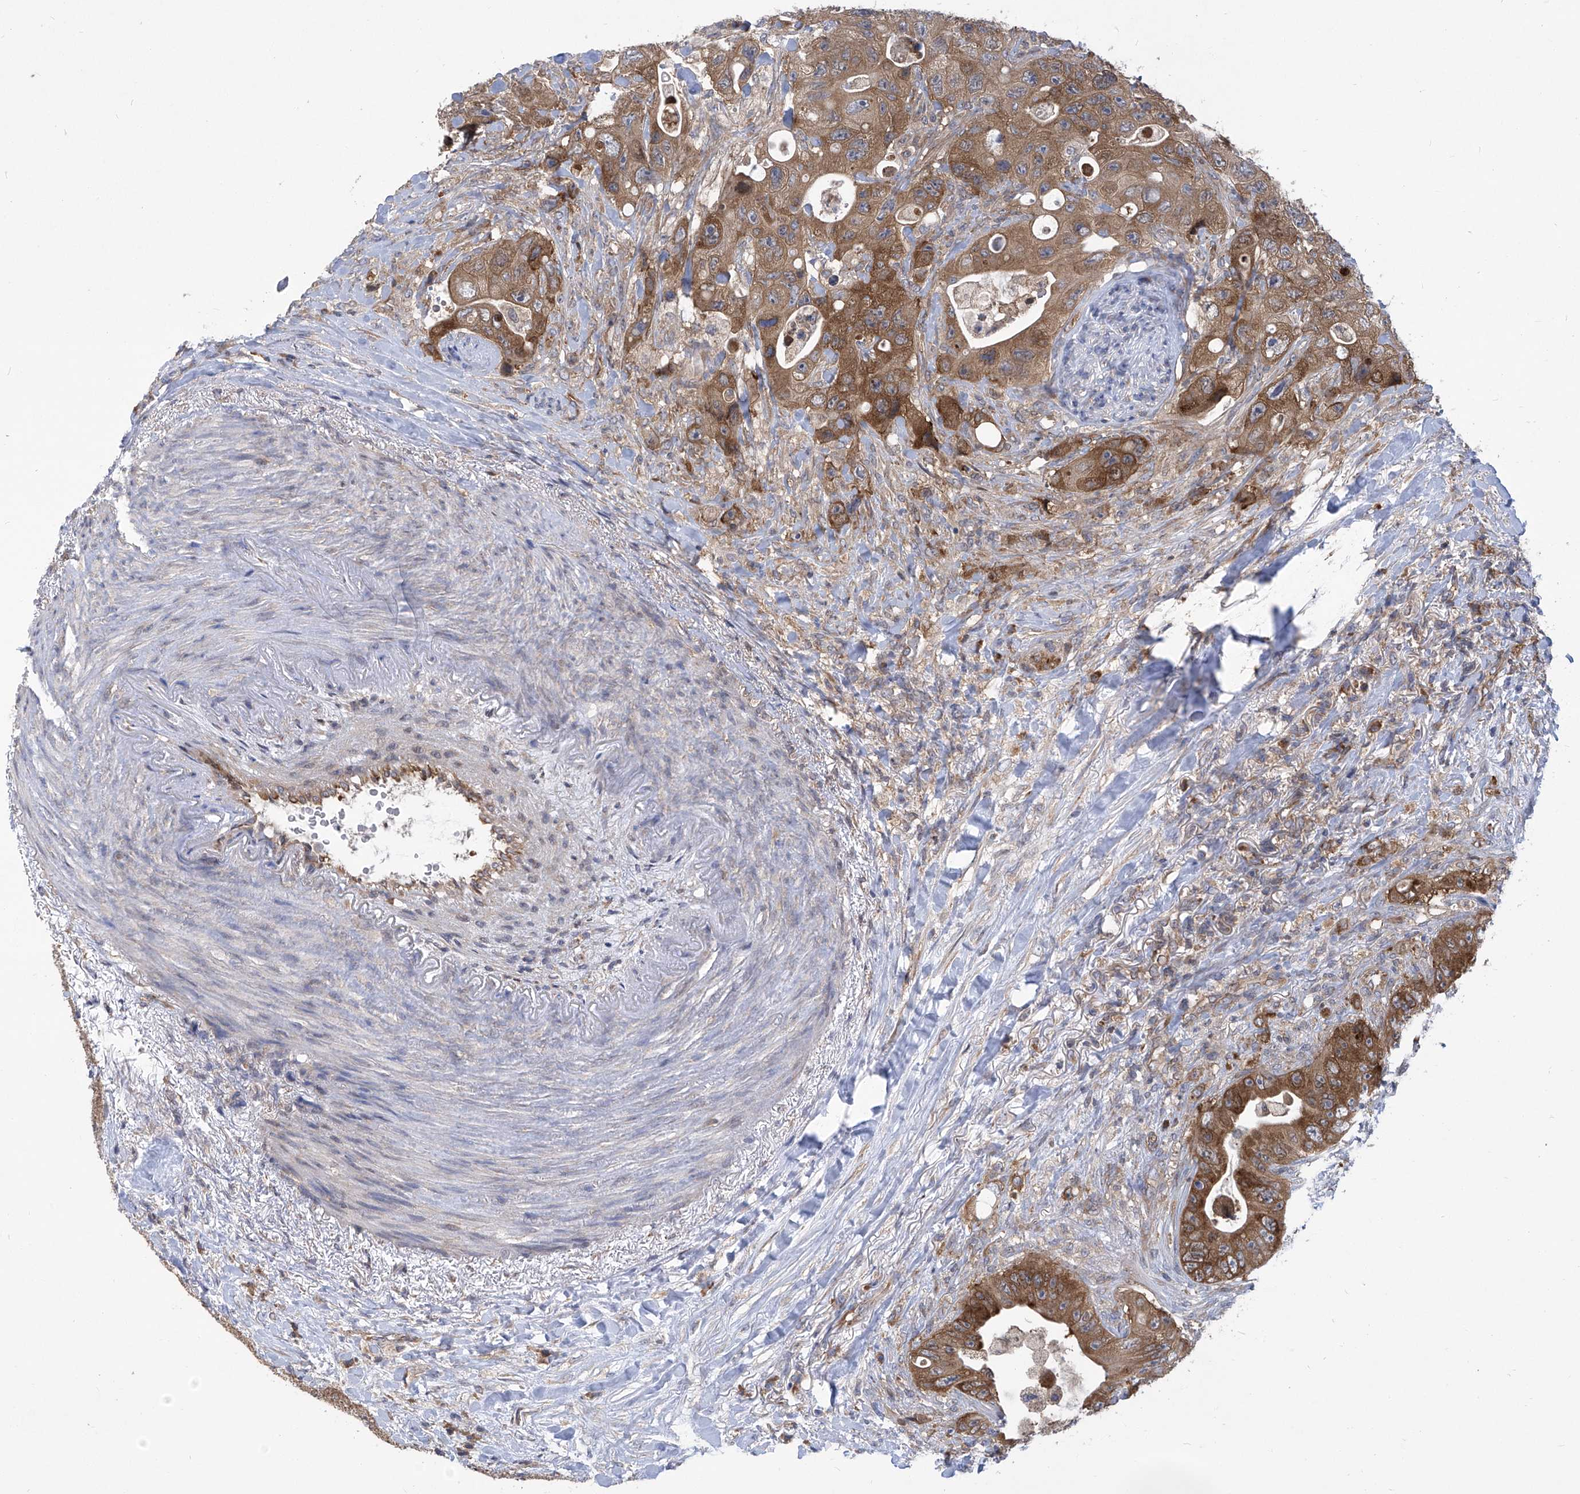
{"staining": {"intensity": "moderate", "quantity": ">75%", "location": "cytoplasmic/membranous"}, "tissue": "colorectal cancer", "cell_type": "Tumor cells", "image_type": "cancer", "snomed": [{"axis": "morphology", "description": "Adenocarcinoma, NOS"}, {"axis": "topography", "description": "Colon"}], "caption": "This image exhibits IHC staining of human adenocarcinoma (colorectal), with medium moderate cytoplasmic/membranous expression in approximately >75% of tumor cells.", "gene": "EIF3M", "patient": {"sex": "female", "age": 46}}